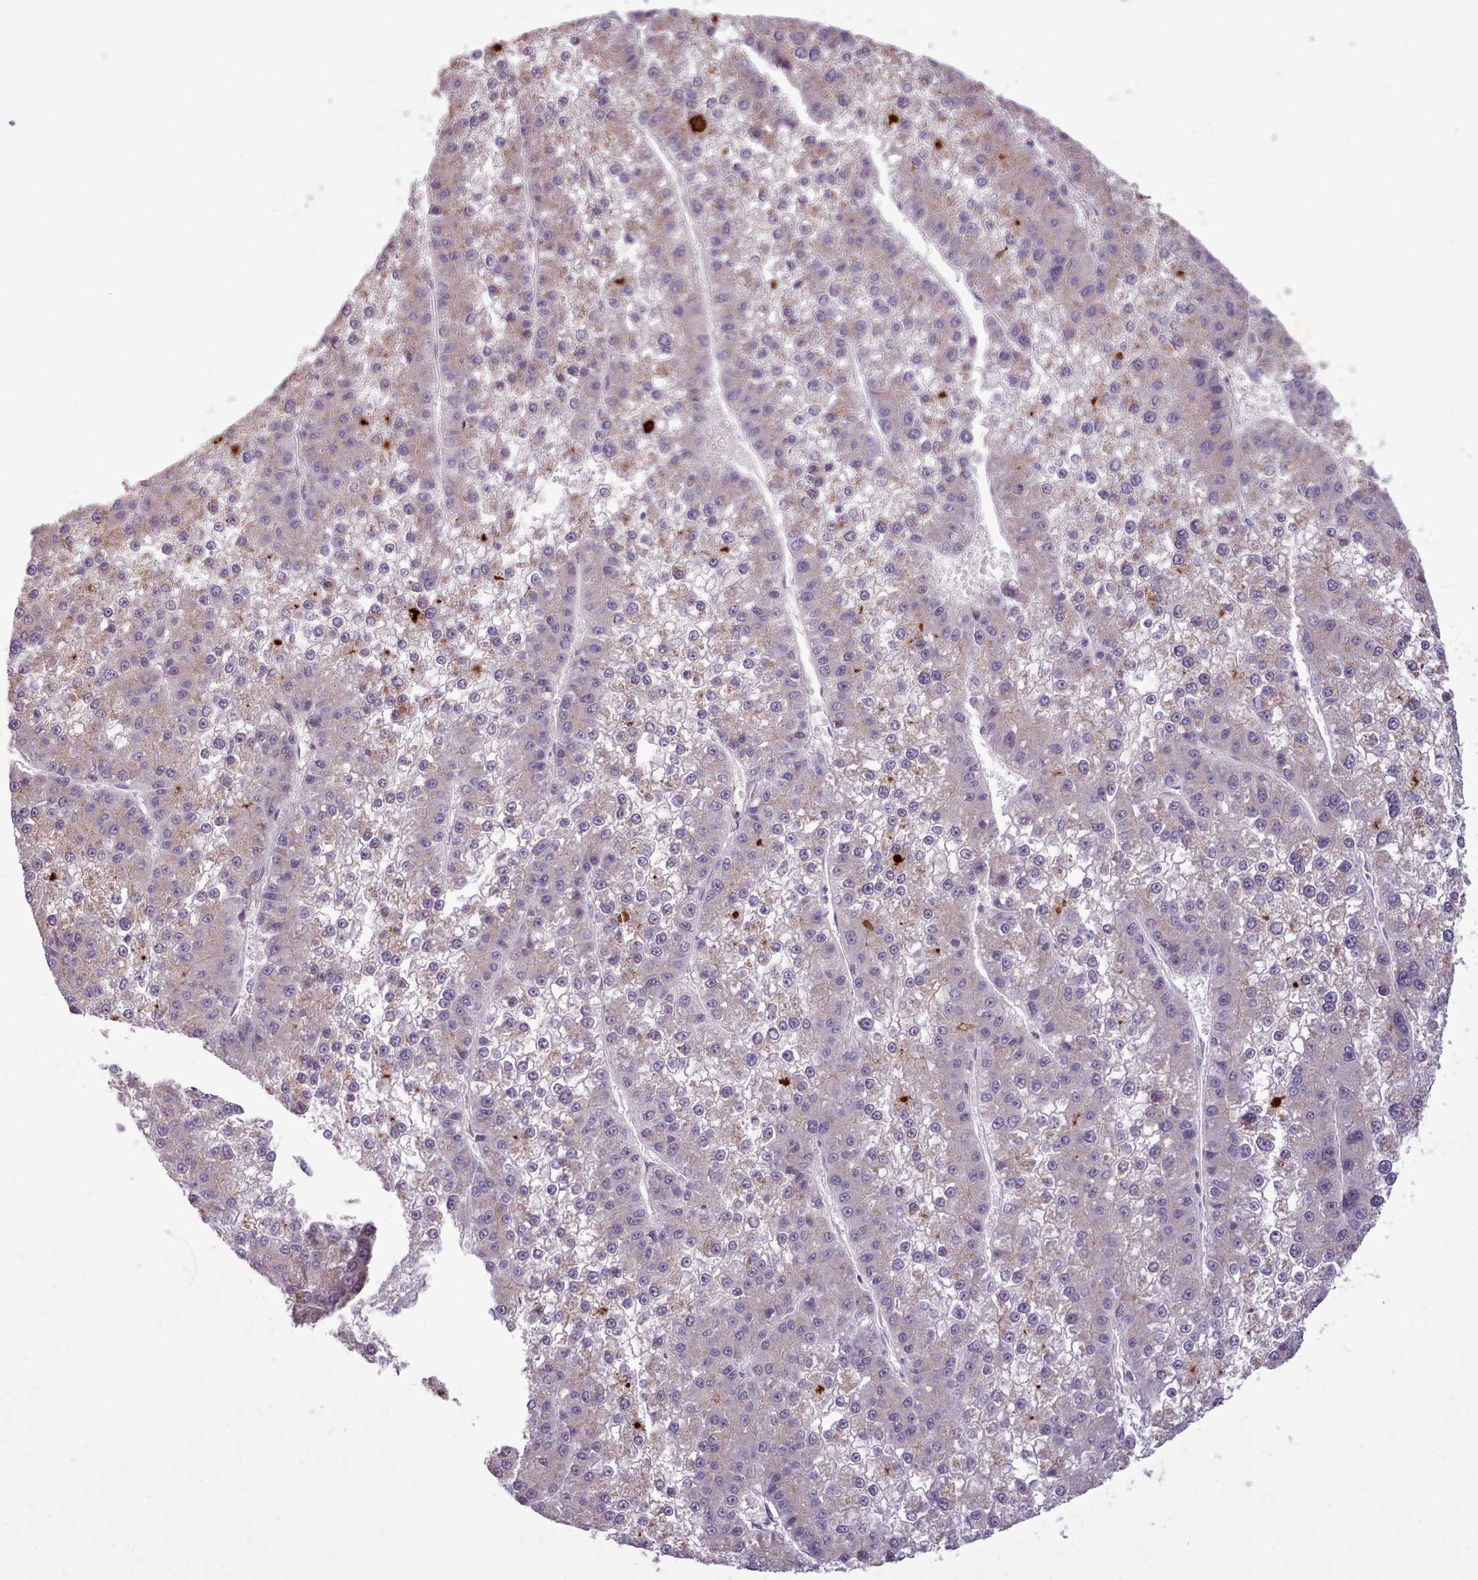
{"staining": {"intensity": "negative", "quantity": "none", "location": "none"}, "tissue": "liver cancer", "cell_type": "Tumor cells", "image_type": "cancer", "snomed": [{"axis": "morphology", "description": "Carcinoma, Hepatocellular, NOS"}, {"axis": "topography", "description": "Liver"}], "caption": "Immunohistochemical staining of liver hepatocellular carcinoma demonstrates no significant staining in tumor cells. (Stains: DAB immunohistochemistry (IHC) with hematoxylin counter stain, Microscopy: brightfield microscopy at high magnification).", "gene": "NMRK1", "patient": {"sex": "female", "age": 73}}